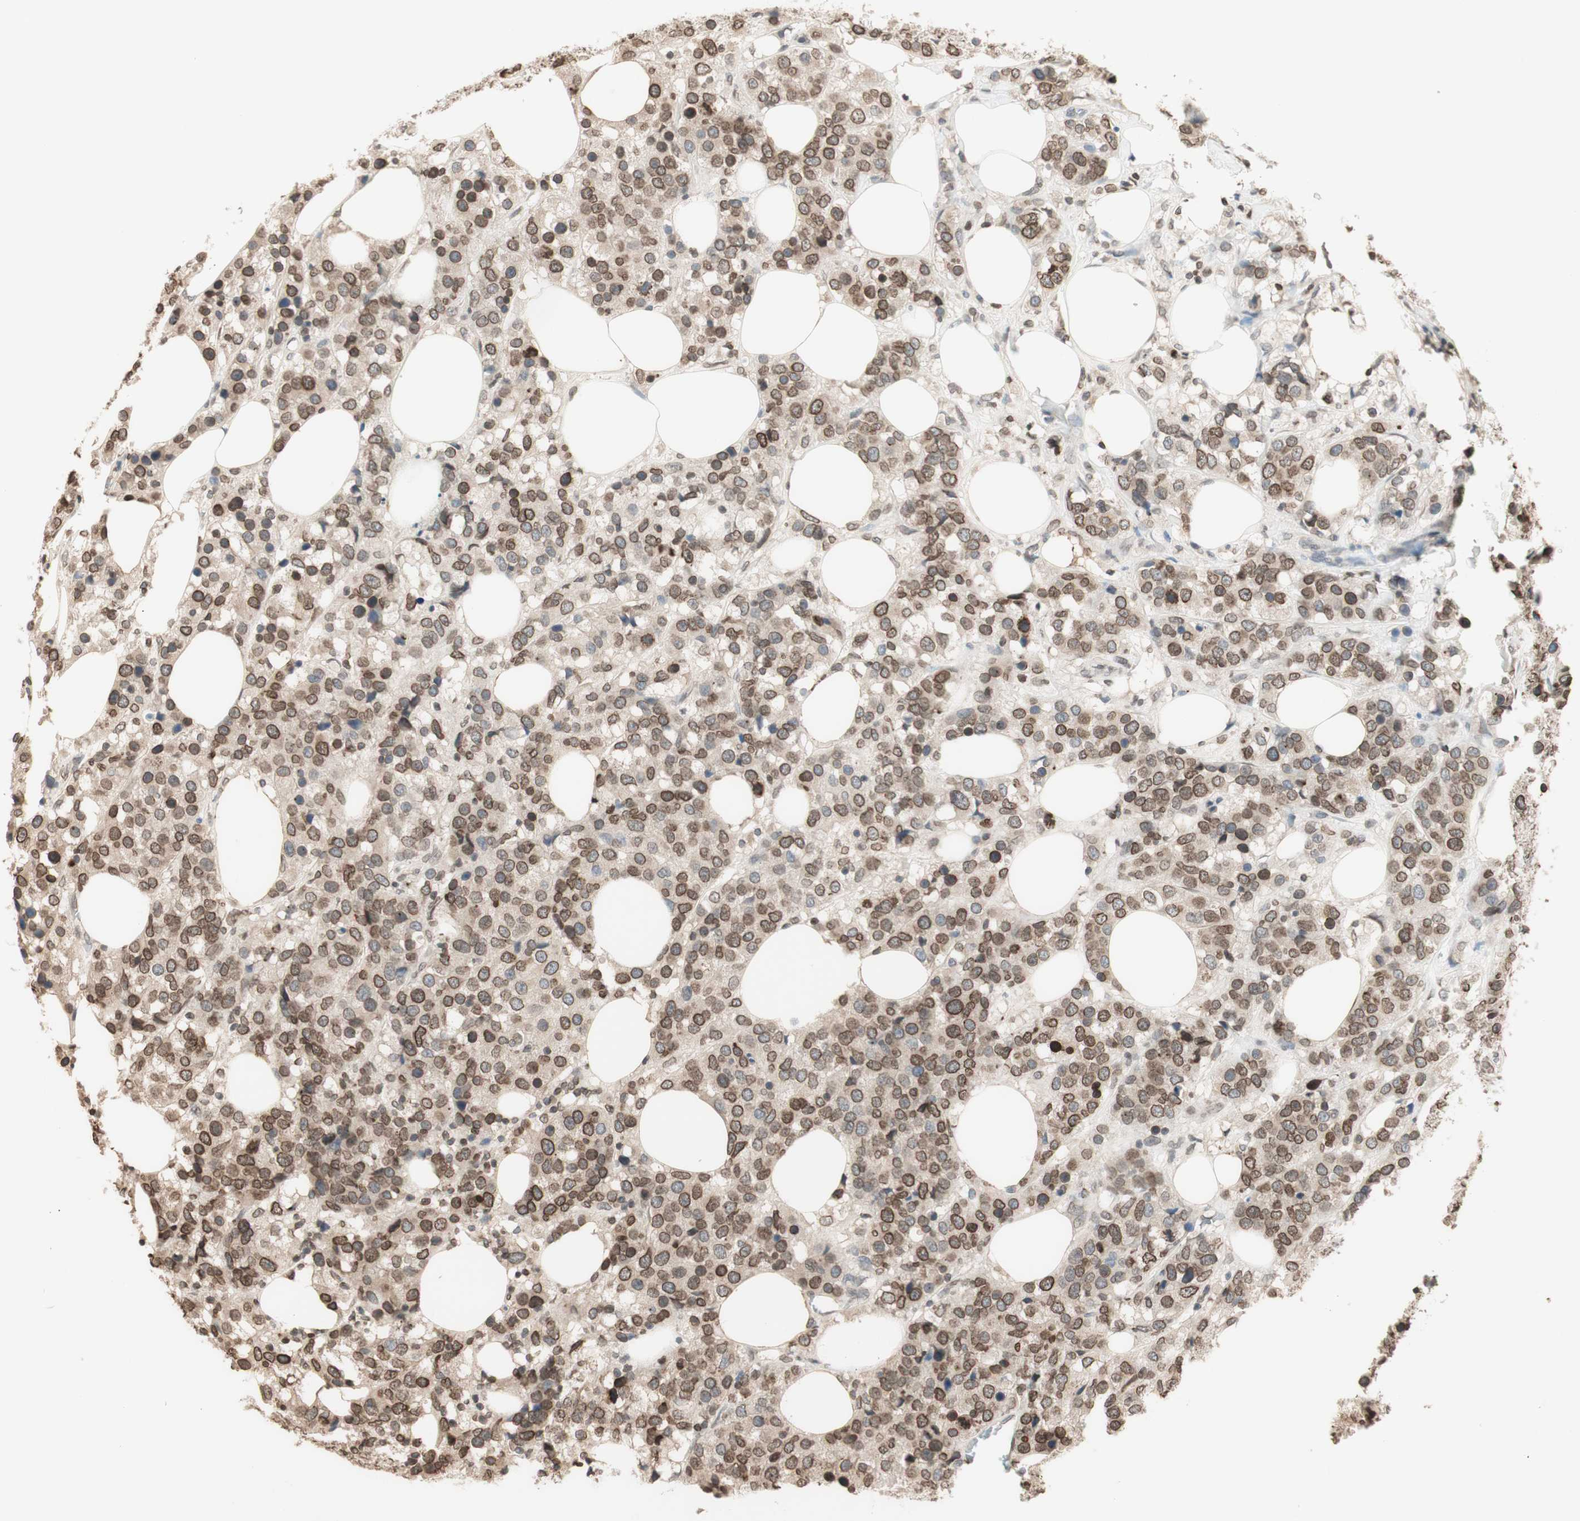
{"staining": {"intensity": "moderate", "quantity": ">75%", "location": "cytoplasmic/membranous,nuclear"}, "tissue": "breast cancer", "cell_type": "Tumor cells", "image_type": "cancer", "snomed": [{"axis": "morphology", "description": "Lobular carcinoma"}, {"axis": "topography", "description": "Breast"}], "caption": "A photomicrograph of breast lobular carcinoma stained for a protein reveals moderate cytoplasmic/membranous and nuclear brown staining in tumor cells.", "gene": "TMPO", "patient": {"sex": "female", "age": 59}}